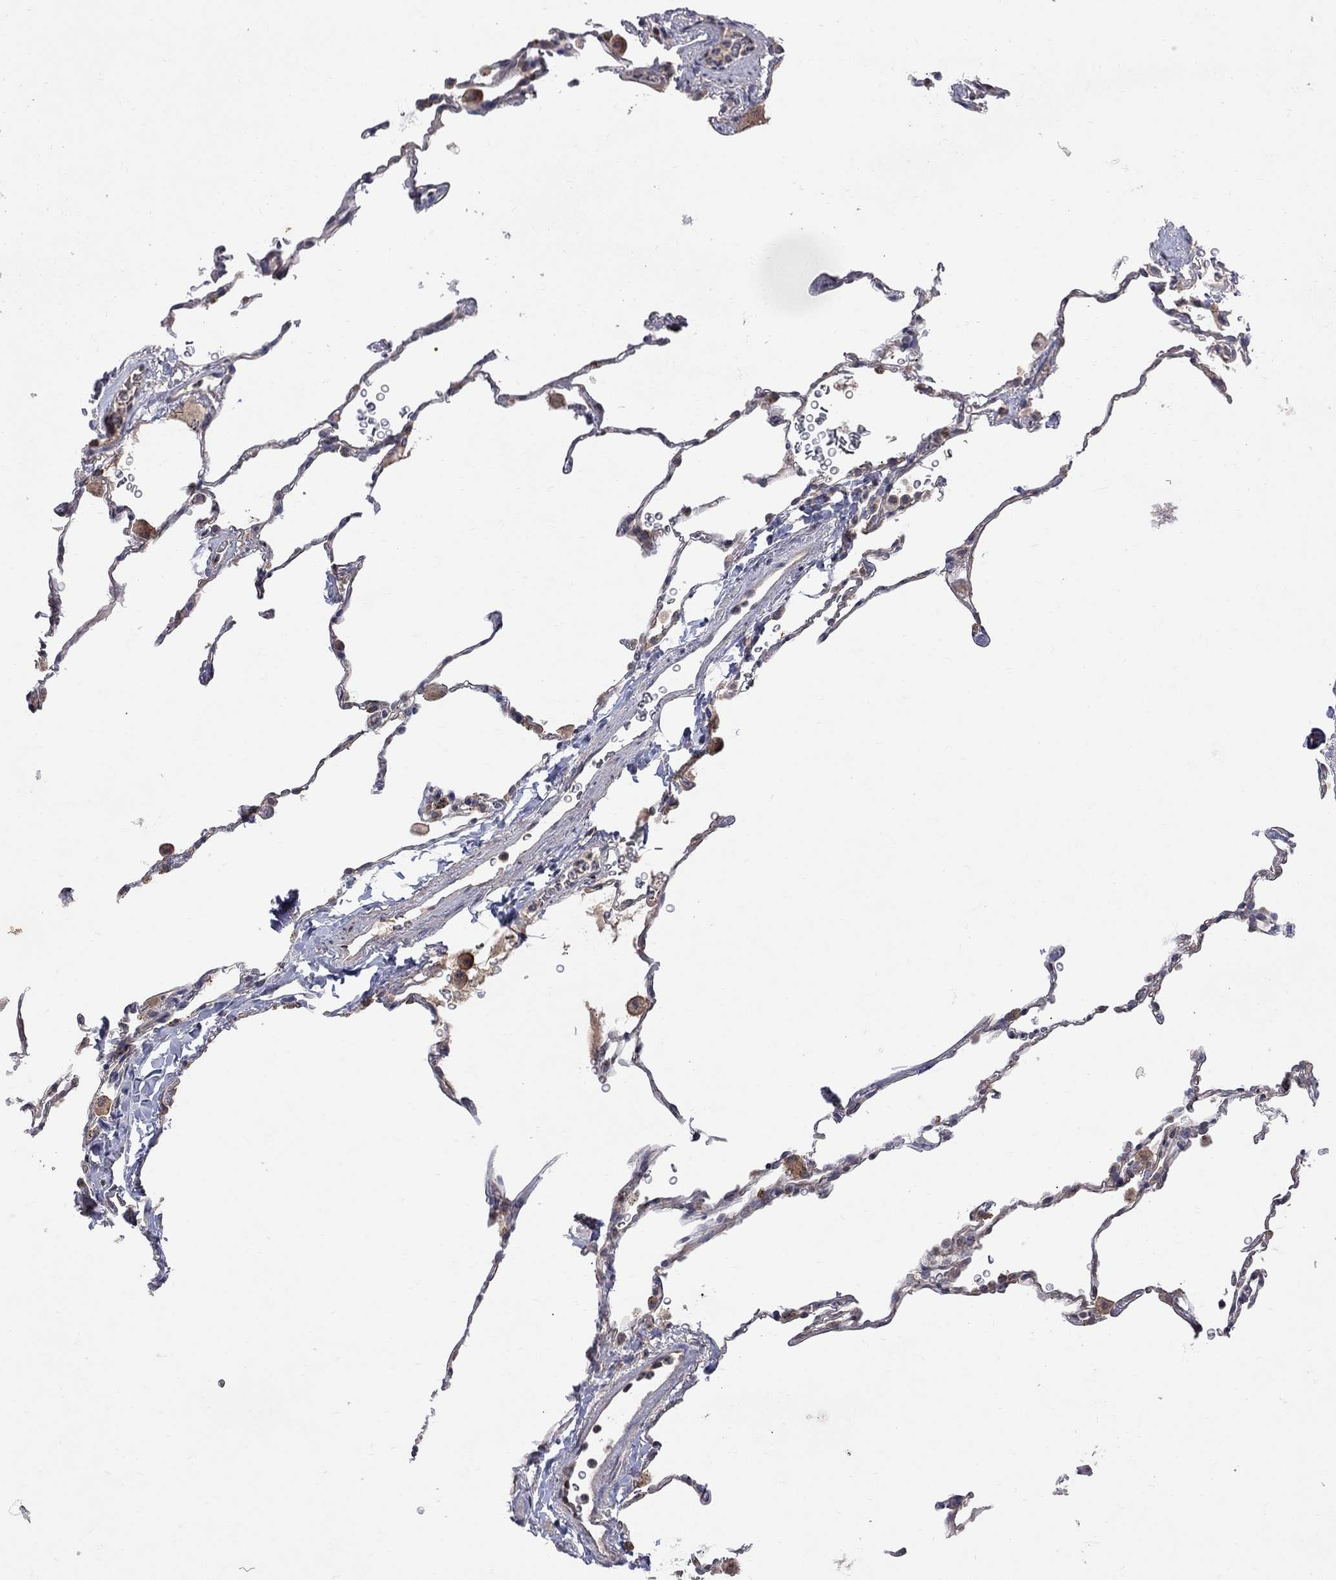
{"staining": {"intensity": "negative", "quantity": "none", "location": "none"}, "tissue": "lung", "cell_type": "Alveolar cells", "image_type": "normal", "snomed": [{"axis": "morphology", "description": "Normal tissue, NOS"}, {"axis": "morphology", "description": "Adenocarcinoma, metastatic, NOS"}, {"axis": "topography", "description": "Lung"}], "caption": "A photomicrograph of human lung is negative for staining in alveolar cells. (Immunohistochemistry (ihc), brightfield microscopy, high magnification).", "gene": "ABI3", "patient": {"sex": "male", "age": 45}}